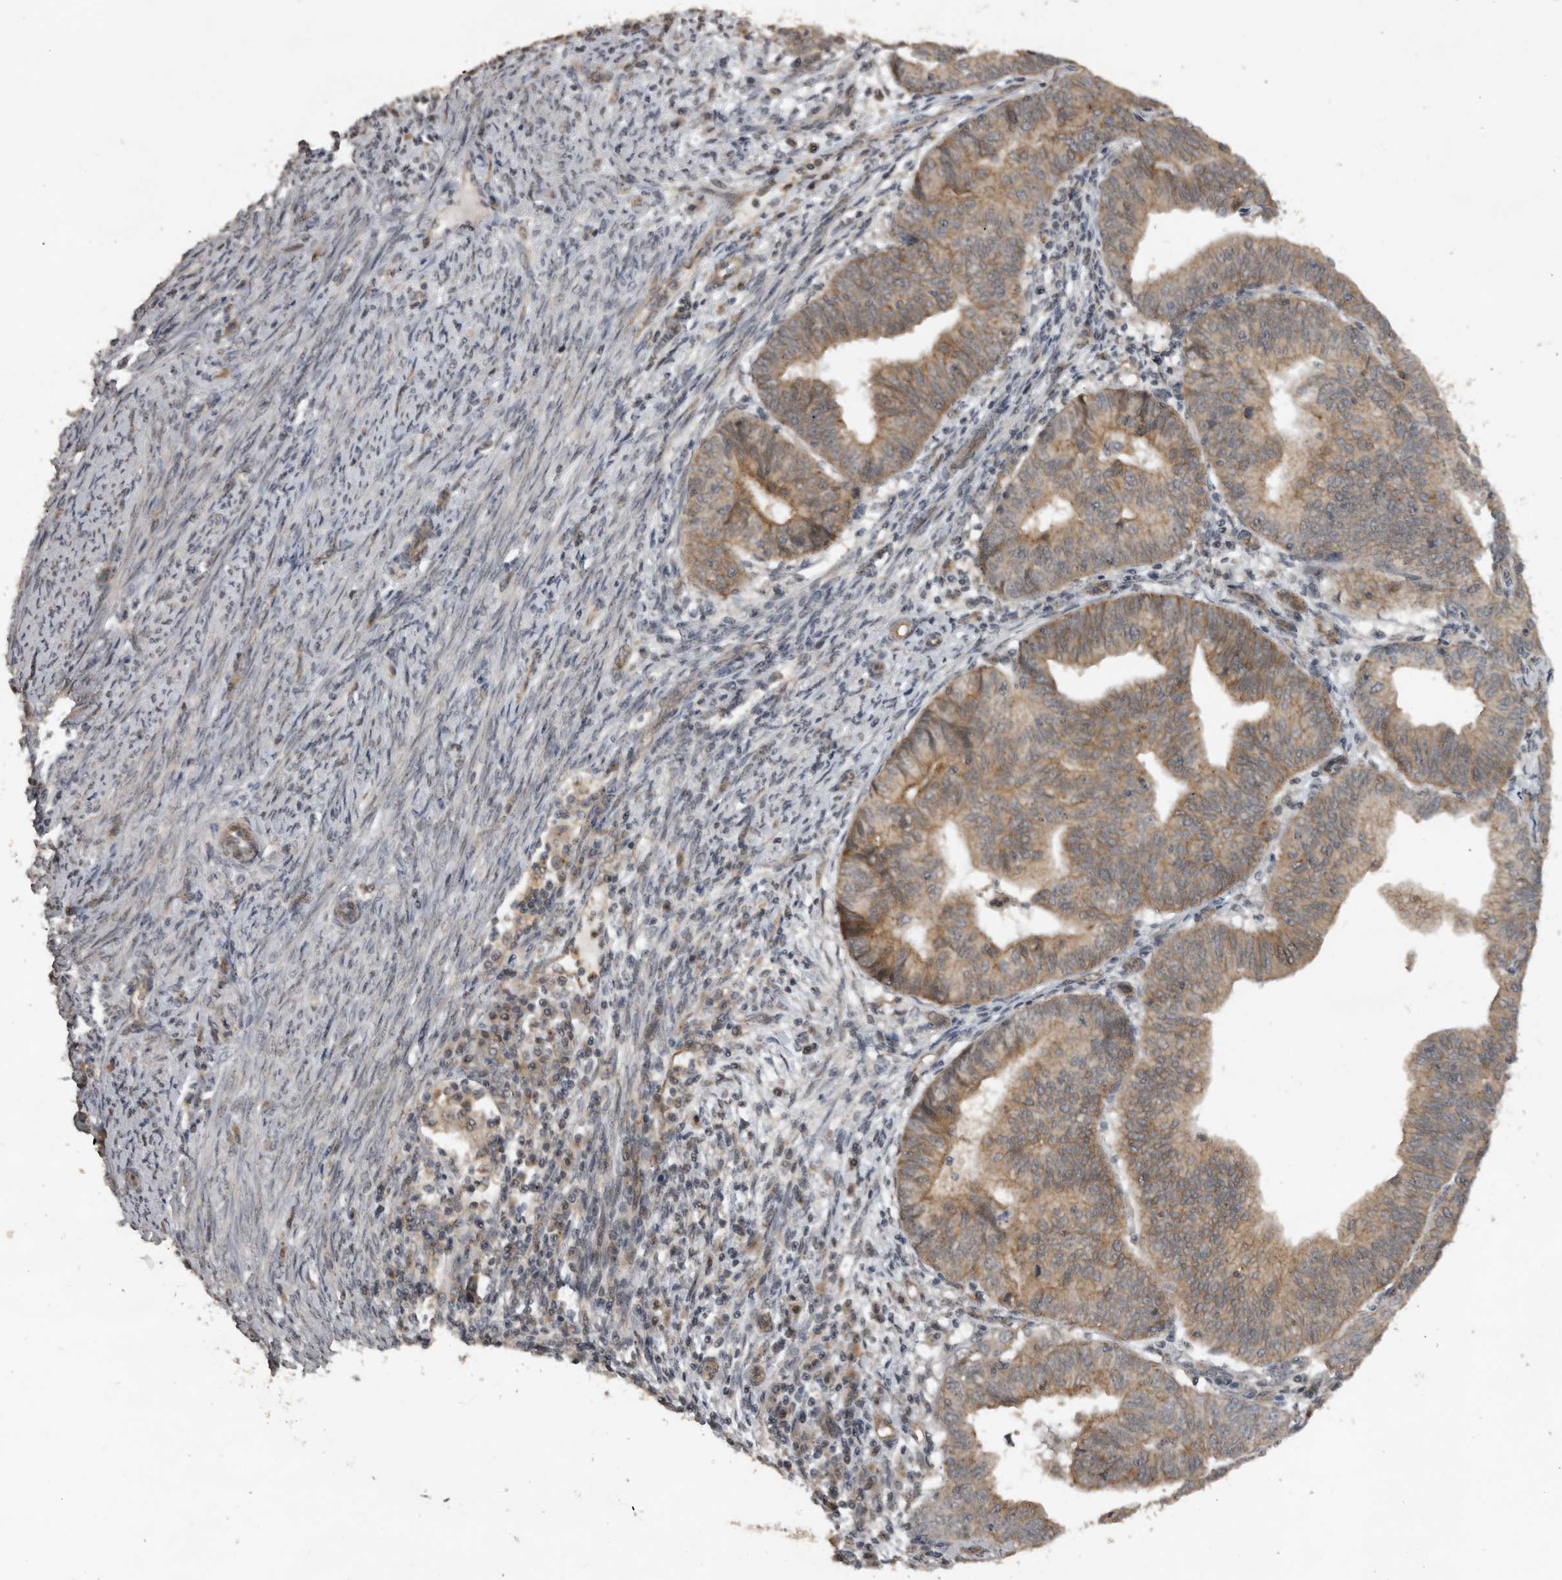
{"staining": {"intensity": "moderate", "quantity": "25%-75%", "location": "cytoplasmic/membranous"}, "tissue": "endometrial cancer", "cell_type": "Tumor cells", "image_type": "cancer", "snomed": [{"axis": "morphology", "description": "Adenocarcinoma, NOS"}, {"axis": "topography", "description": "Uterus"}], "caption": "This micrograph displays endometrial cancer stained with IHC to label a protein in brown. The cytoplasmic/membranous of tumor cells show moderate positivity for the protein. Nuclei are counter-stained blue.", "gene": "CEP350", "patient": {"sex": "female", "age": 77}}